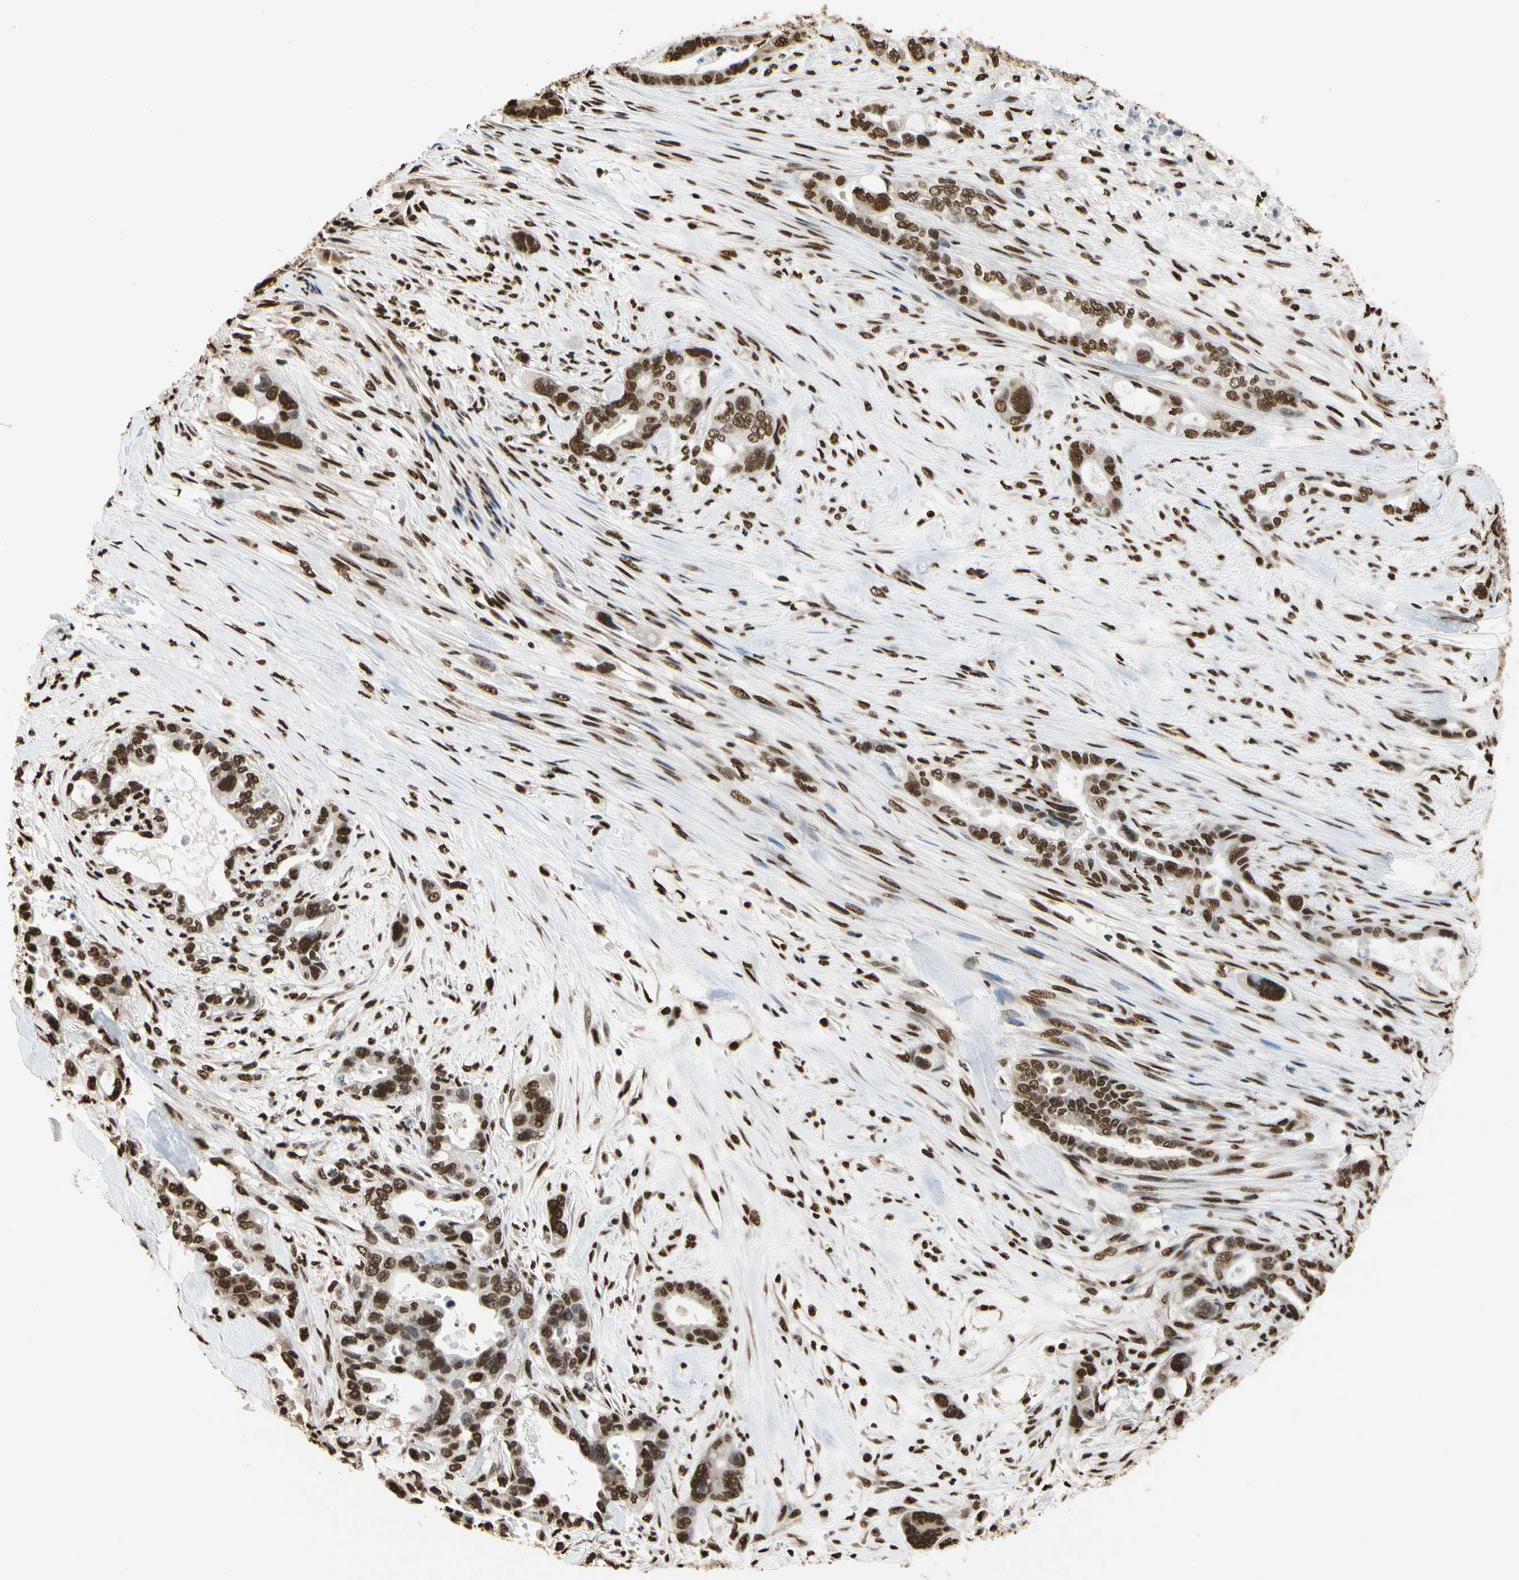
{"staining": {"intensity": "strong", "quantity": ">75%", "location": "nuclear"}, "tissue": "pancreatic cancer", "cell_type": "Tumor cells", "image_type": "cancer", "snomed": [{"axis": "morphology", "description": "Adenocarcinoma, NOS"}, {"axis": "topography", "description": "Pancreas"}], "caption": "Strong nuclear staining for a protein is identified in approximately >75% of tumor cells of pancreatic cancer (adenocarcinoma) using IHC.", "gene": "HNRNPK", "patient": {"sex": "male", "age": 70}}